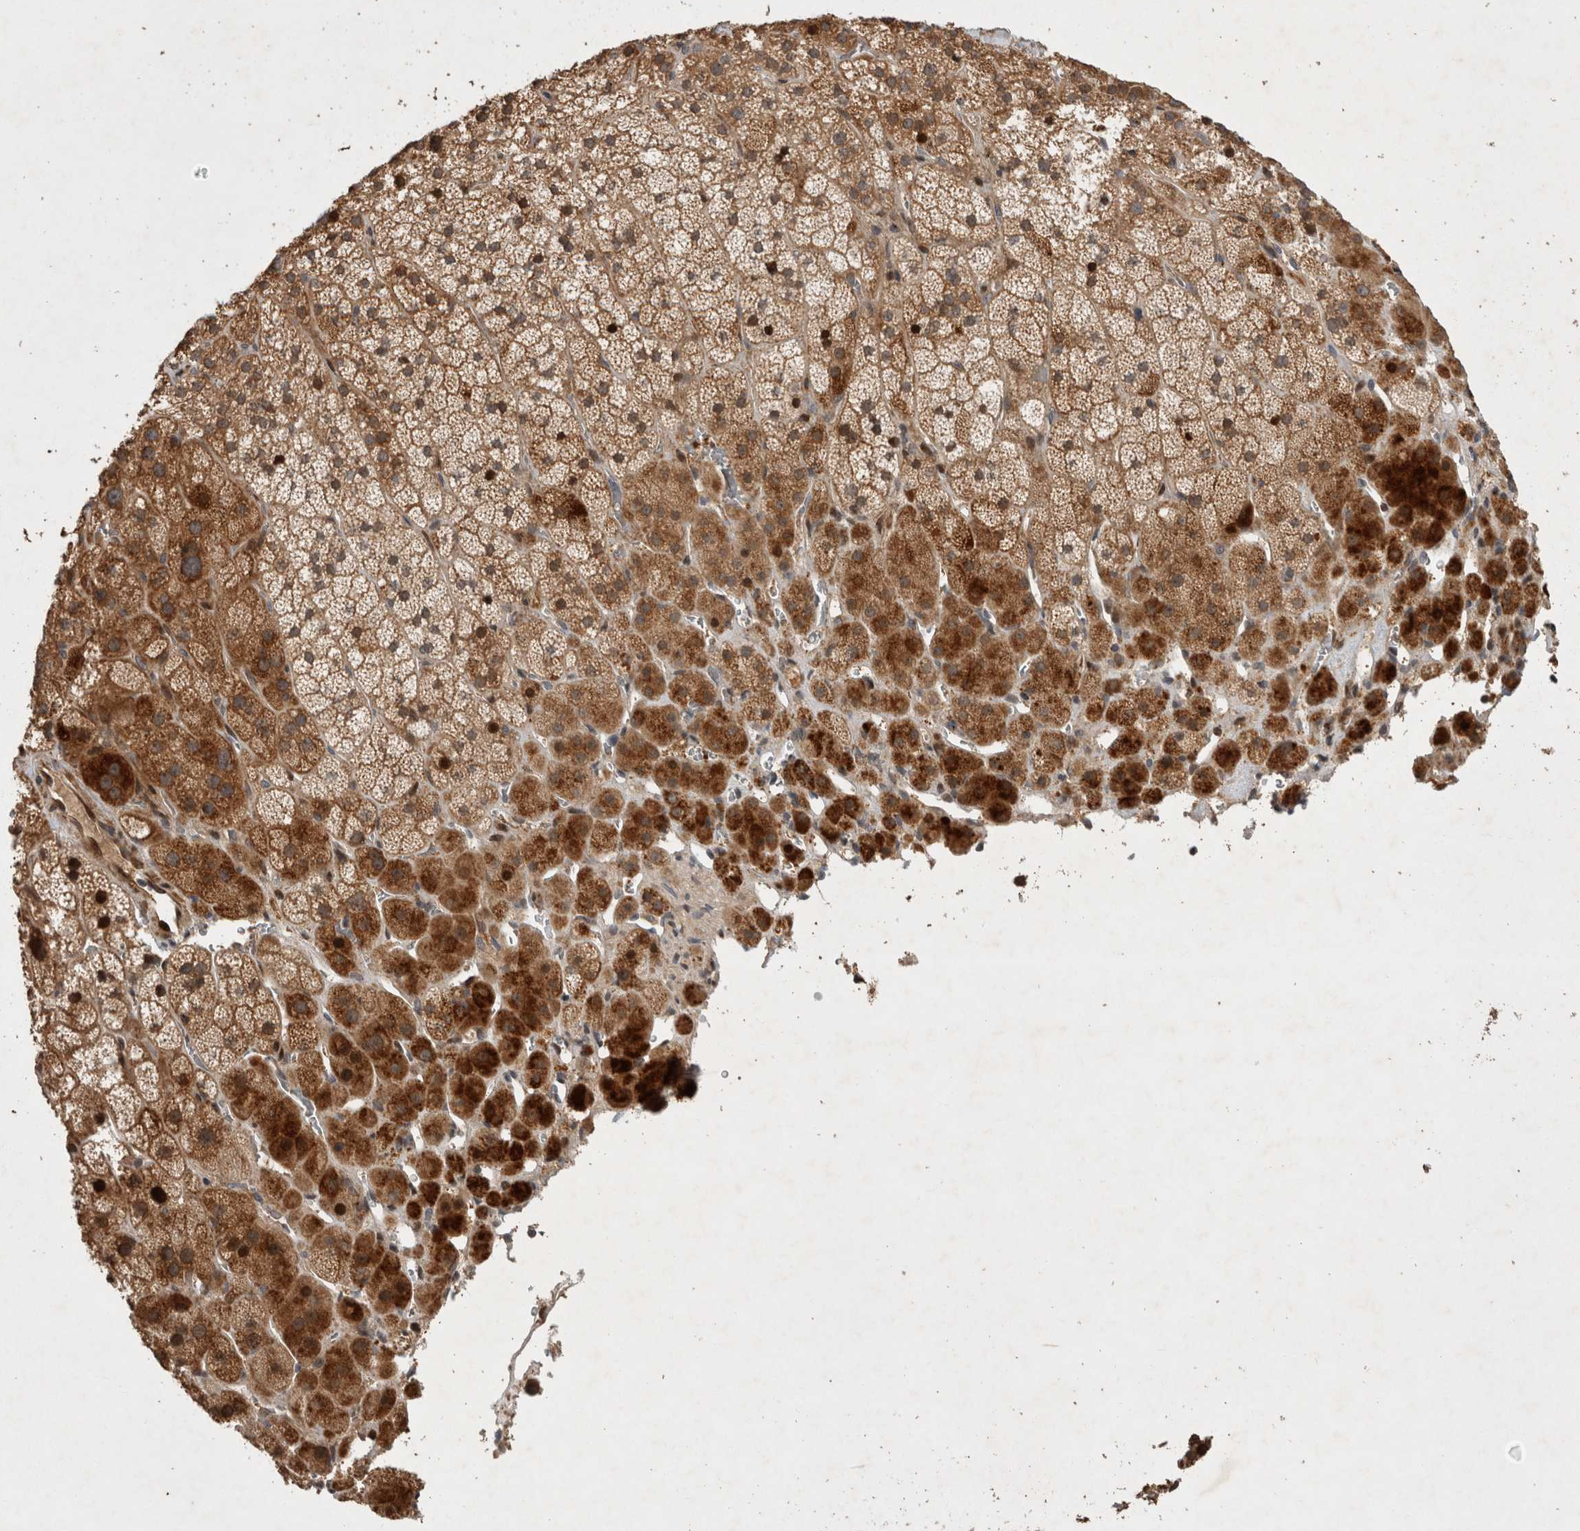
{"staining": {"intensity": "strong", "quantity": "25%-75%", "location": "cytoplasmic/membranous,nuclear"}, "tissue": "adrenal gland", "cell_type": "Glandular cells", "image_type": "normal", "snomed": [{"axis": "morphology", "description": "Normal tissue, NOS"}, {"axis": "topography", "description": "Adrenal gland"}], "caption": "Immunohistochemical staining of benign adrenal gland displays high levels of strong cytoplasmic/membranous,nuclear staining in approximately 25%-75% of glandular cells.", "gene": "SERAC1", "patient": {"sex": "male", "age": 57}}